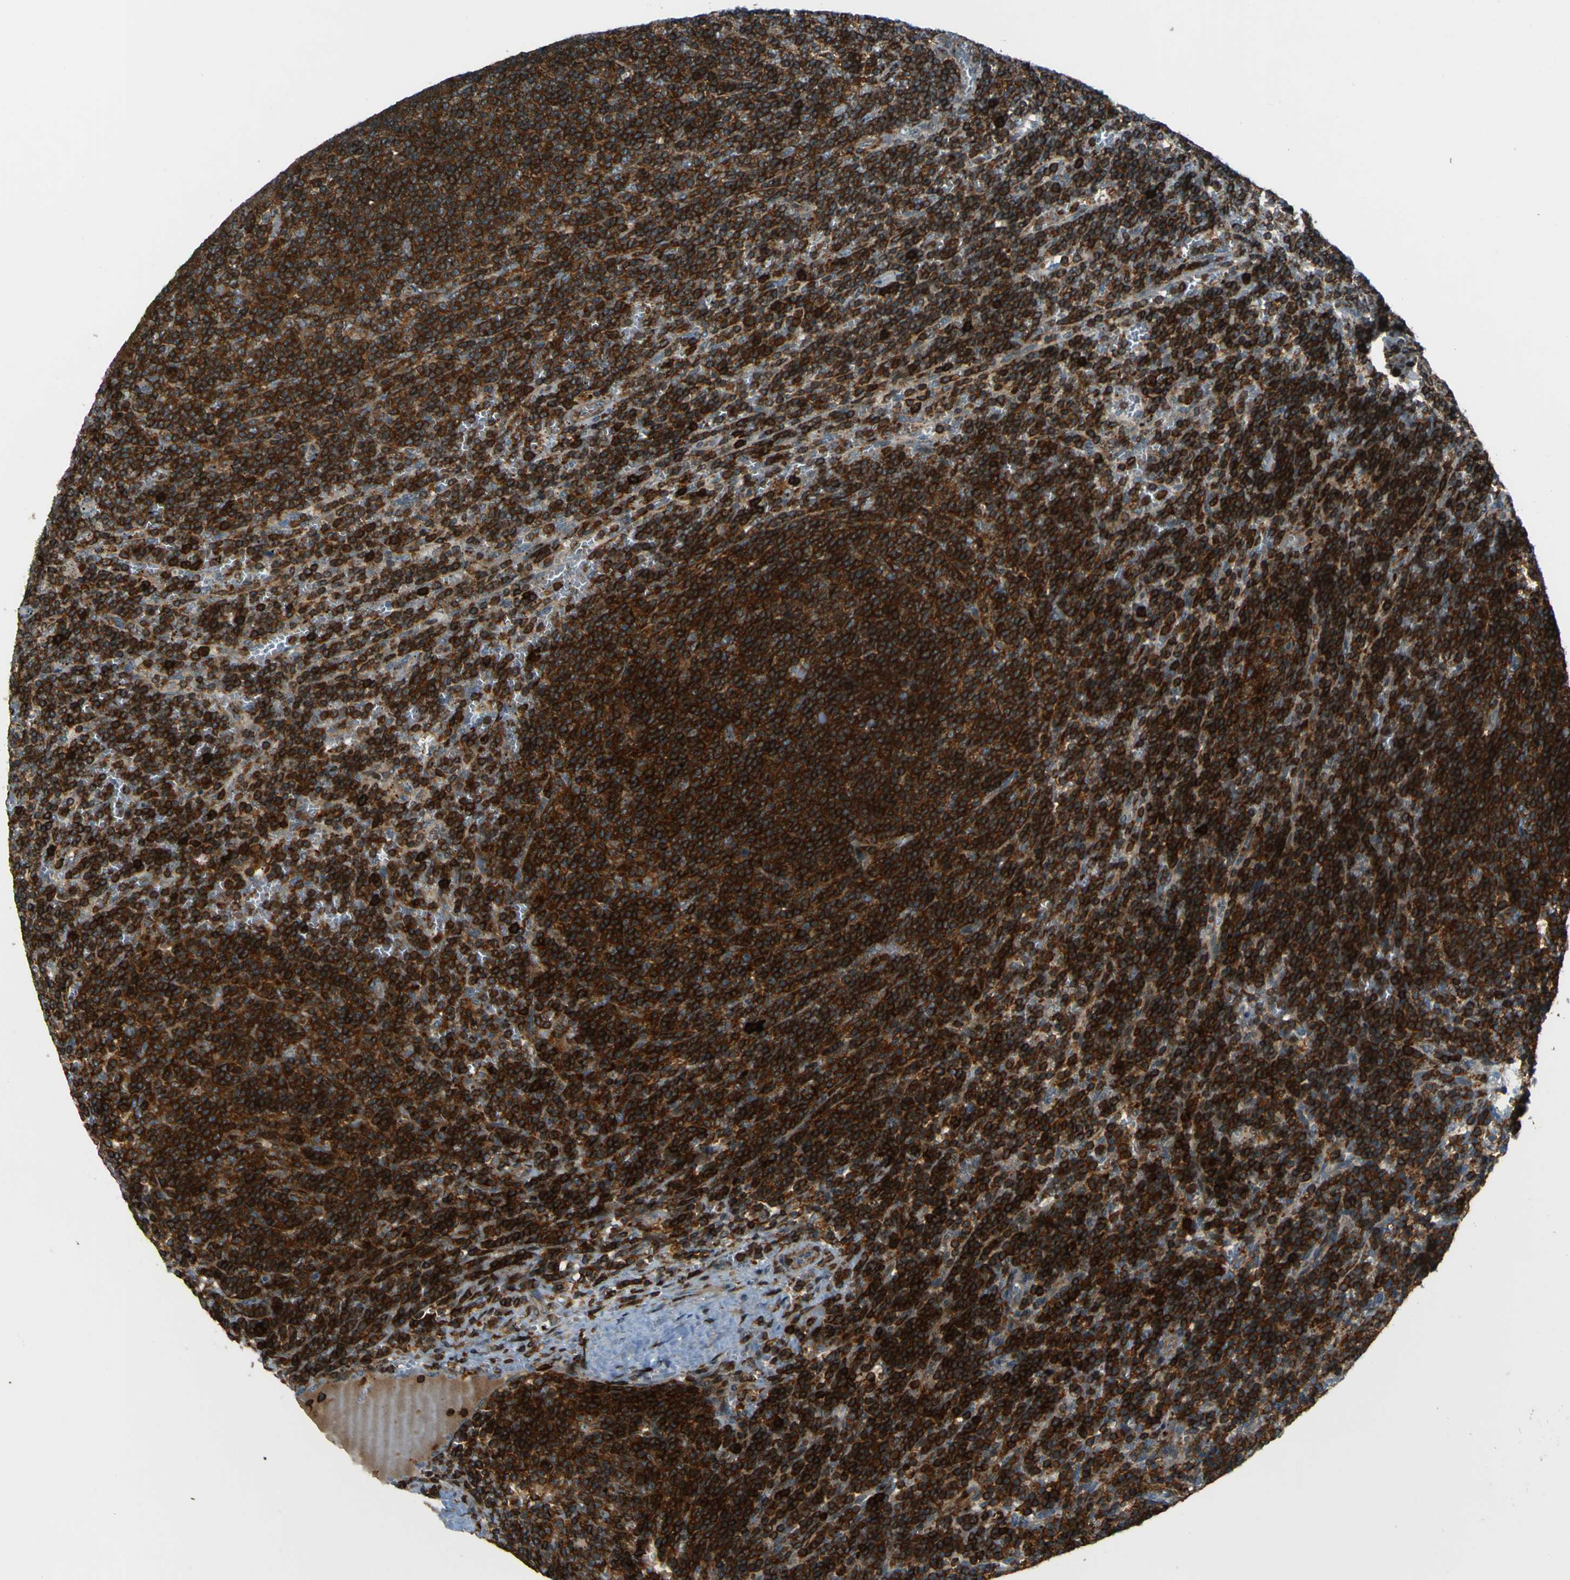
{"staining": {"intensity": "strong", "quantity": ">75%", "location": "cytoplasmic/membranous"}, "tissue": "lymphoma", "cell_type": "Tumor cells", "image_type": "cancer", "snomed": [{"axis": "morphology", "description": "Malignant lymphoma, non-Hodgkin's type, Low grade"}, {"axis": "topography", "description": "Spleen"}], "caption": "Immunohistochemical staining of malignant lymphoma, non-Hodgkin's type (low-grade) shows strong cytoplasmic/membranous protein staining in approximately >75% of tumor cells.", "gene": "PCDHB5", "patient": {"sex": "female", "age": 50}}